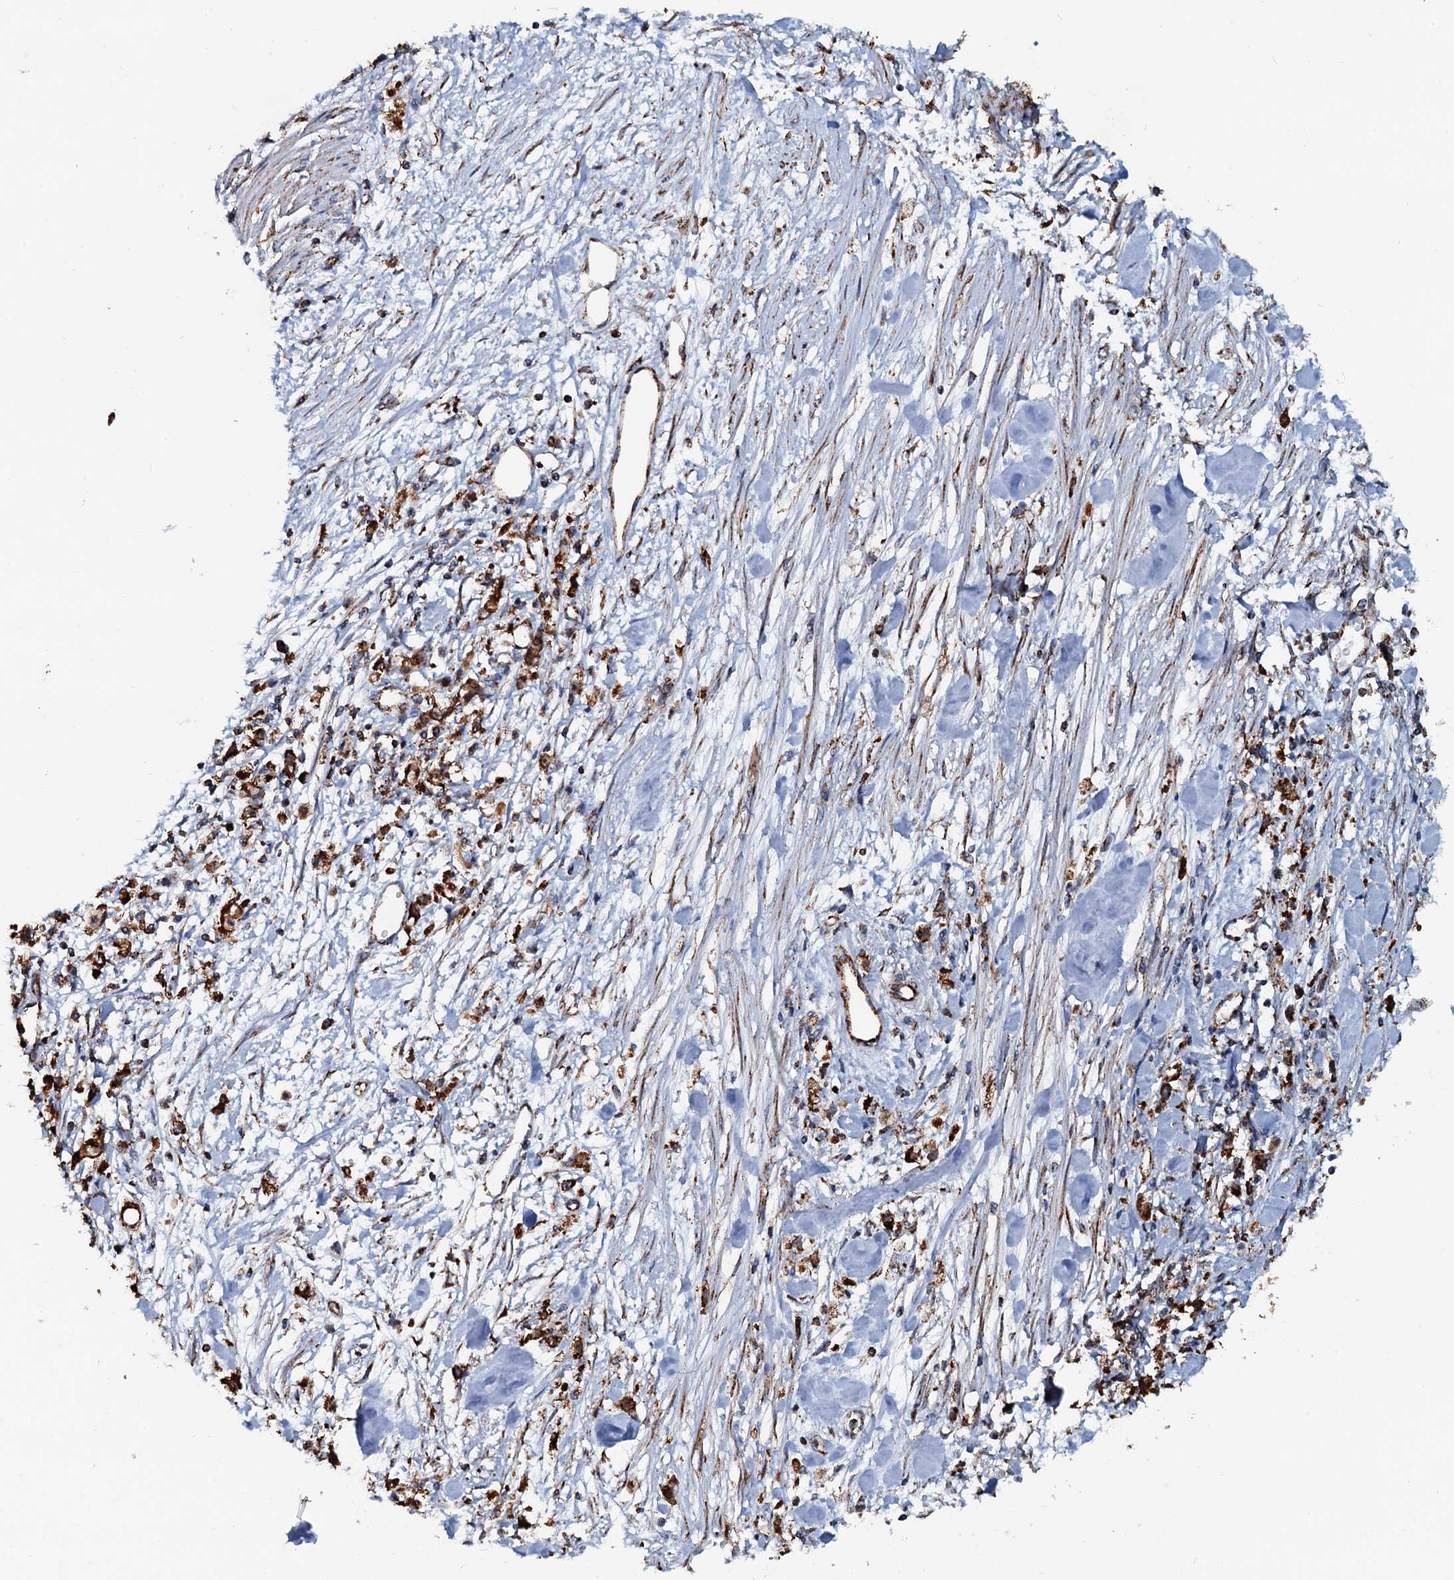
{"staining": {"intensity": "strong", "quantity": ">75%", "location": "cytoplasmic/membranous"}, "tissue": "stomach cancer", "cell_type": "Tumor cells", "image_type": "cancer", "snomed": [{"axis": "morphology", "description": "Adenocarcinoma, NOS"}, {"axis": "topography", "description": "Stomach"}], "caption": "The photomicrograph demonstrates a brown stain indicating the presence of a protein in the cytoplasmic/membranous of tumor cells in stomach cancer.", "gene": "AAGAB", "patient": {"sex": "female", "age": 59}}